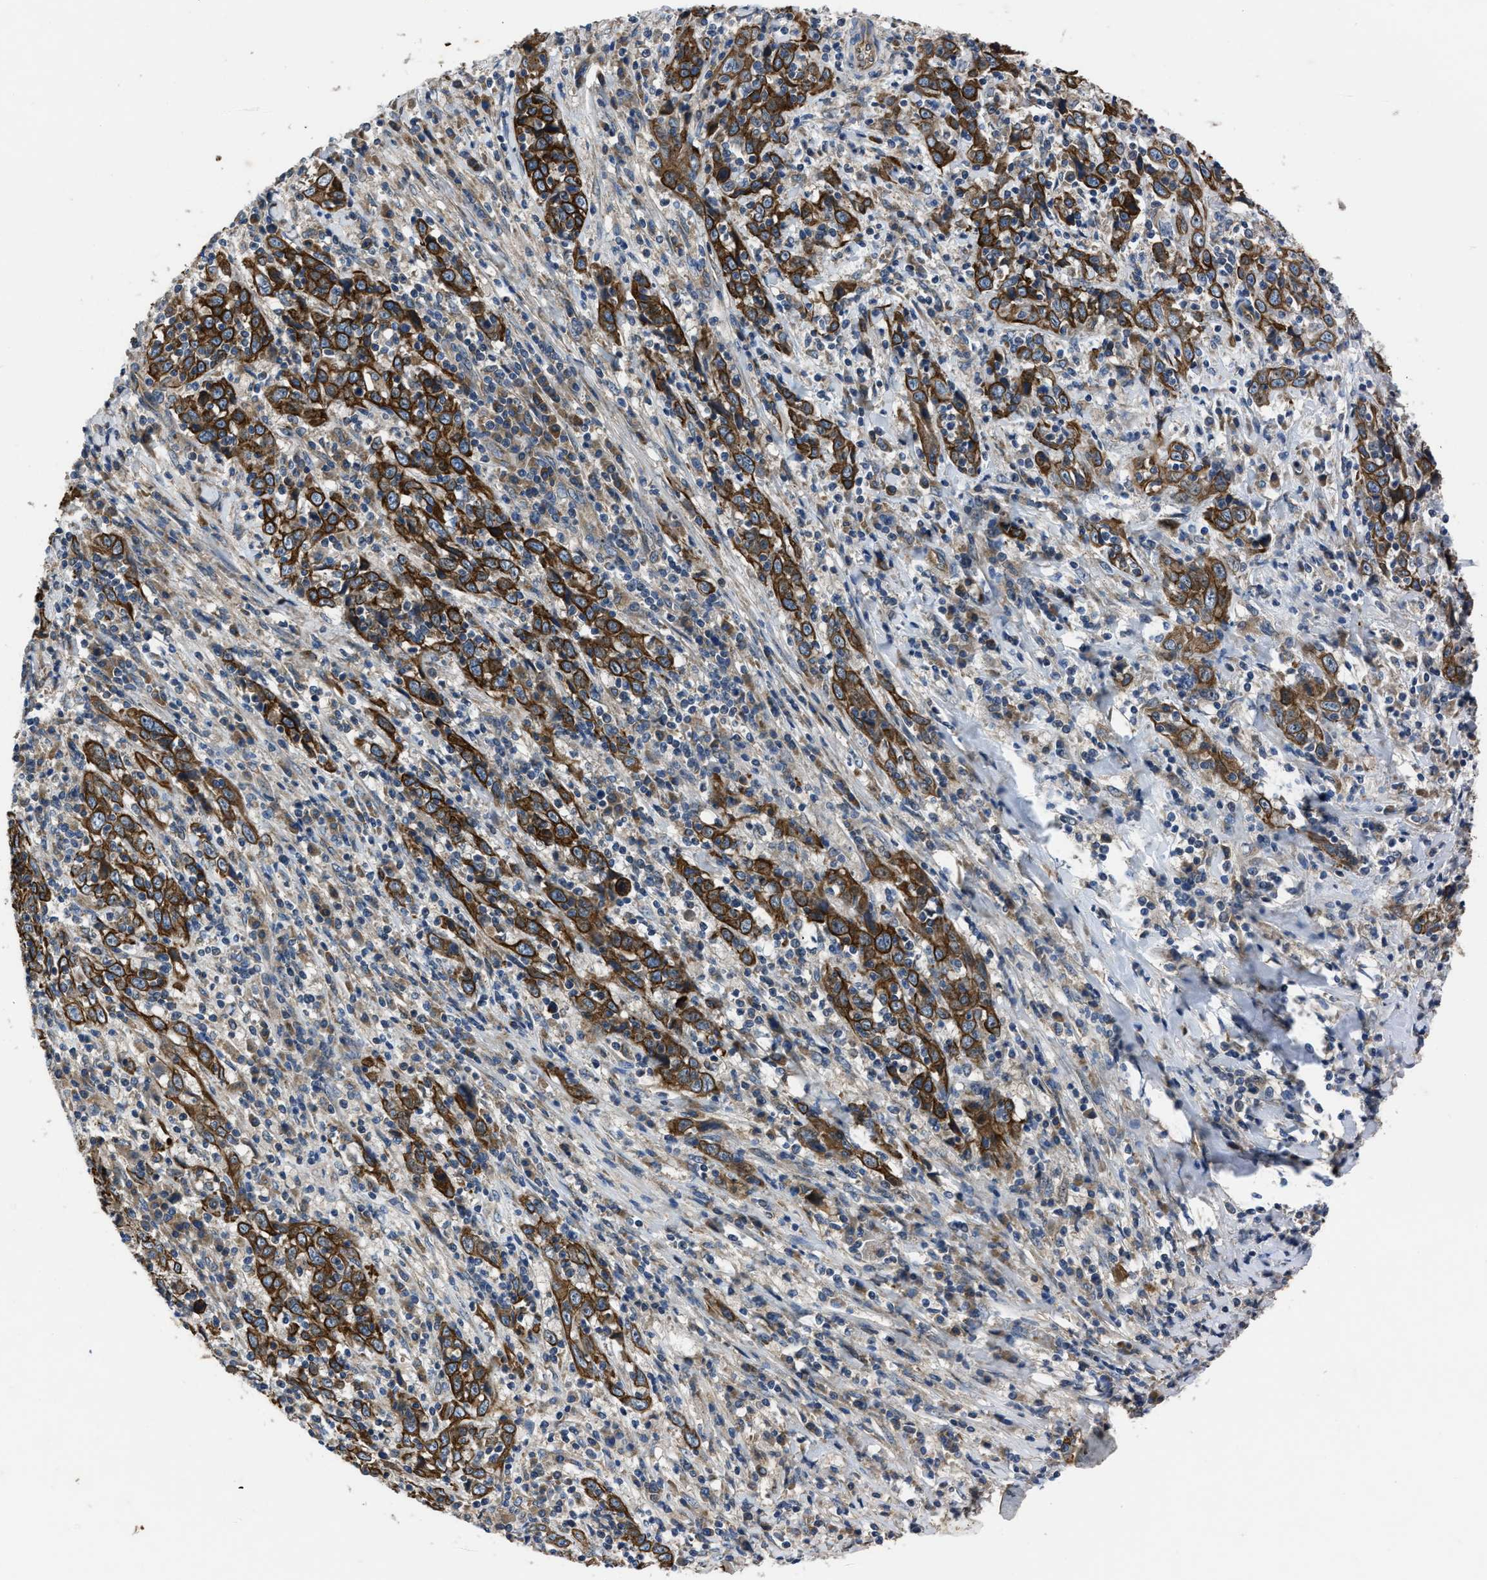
{"staining": {"intensity": "strong", "quantity": ">75%", "location": "cytoplasmic/membranous"}, "tissue": "cervical cancer", "cell_type": "Tumor cells", "image_type": "cancer", "snomed": [{"axis": "morphology", "description": "Squamous cell carcinoma, NOS"}, {"axis": "topography", "description": "Cervix"}], "caption": "Immunohistochemical staining of squamous cell carcinoma (cervical) reveals high levels of strong cytoplasmic/membranous expression in about >75% of tumor cells.", "gene": "ERC1", "patient": {"sex": "female", "age": 46}}